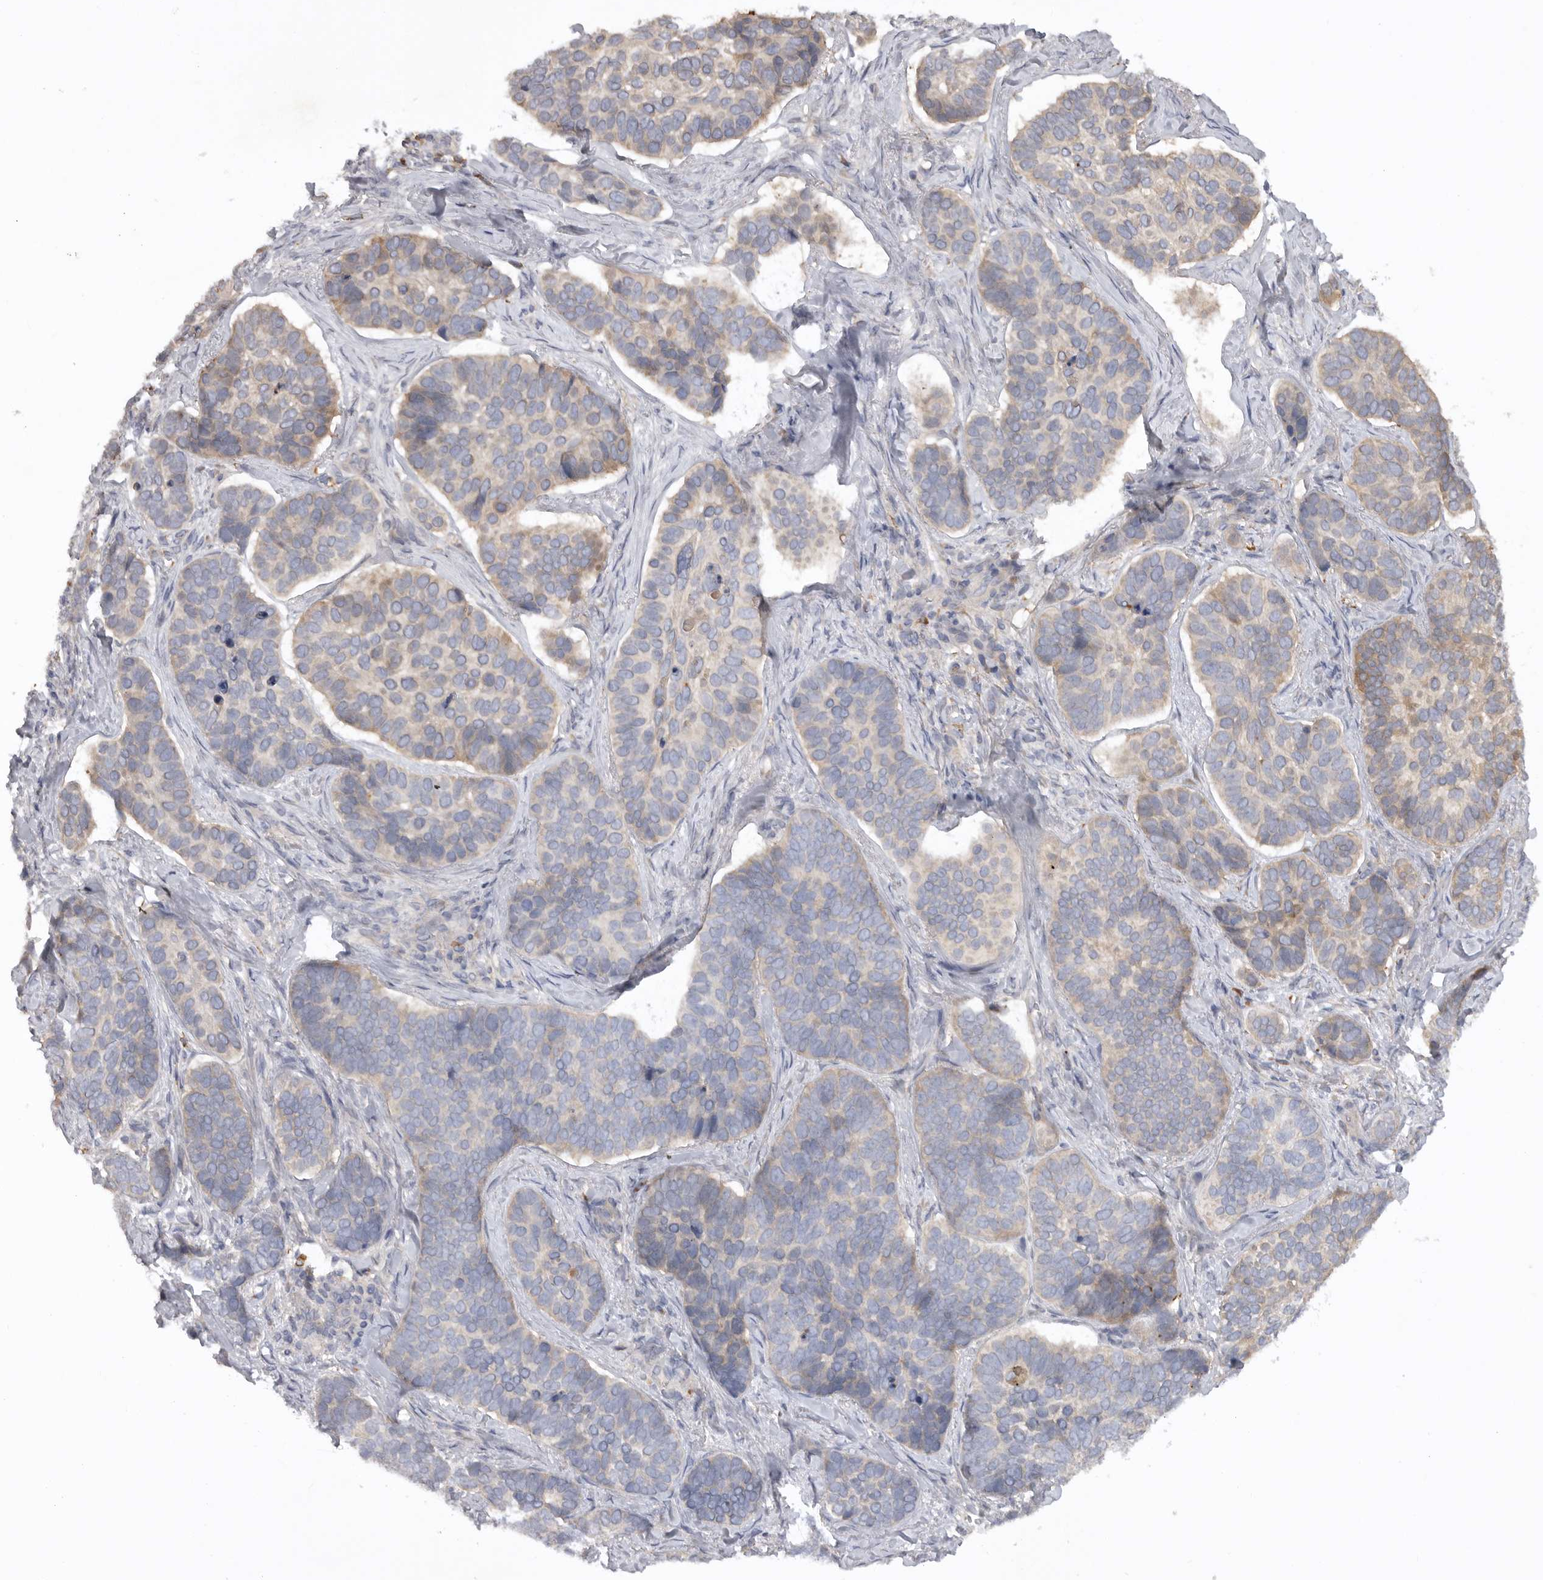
{"staining": {"intensity": "weak", "quantity": "25%-75%", "location": "cytoplasmic/membranous"}, "tissue": "skin cancer", "cell_type": "Tumor cells", "image_type": "cancer", "snomed": [{"axis": "morphology", "description": "Basal cell carcinoma"}, {"axis": "topography", "description": "Skin"}], "caption": "Tumor cells exhibit low levels of weak cytoplasmic/membranous staining in approximately 25%-75% of cells in skin cancer.", "gene": "DHDDS", "patient": {"sex": "male", "age": 62}}